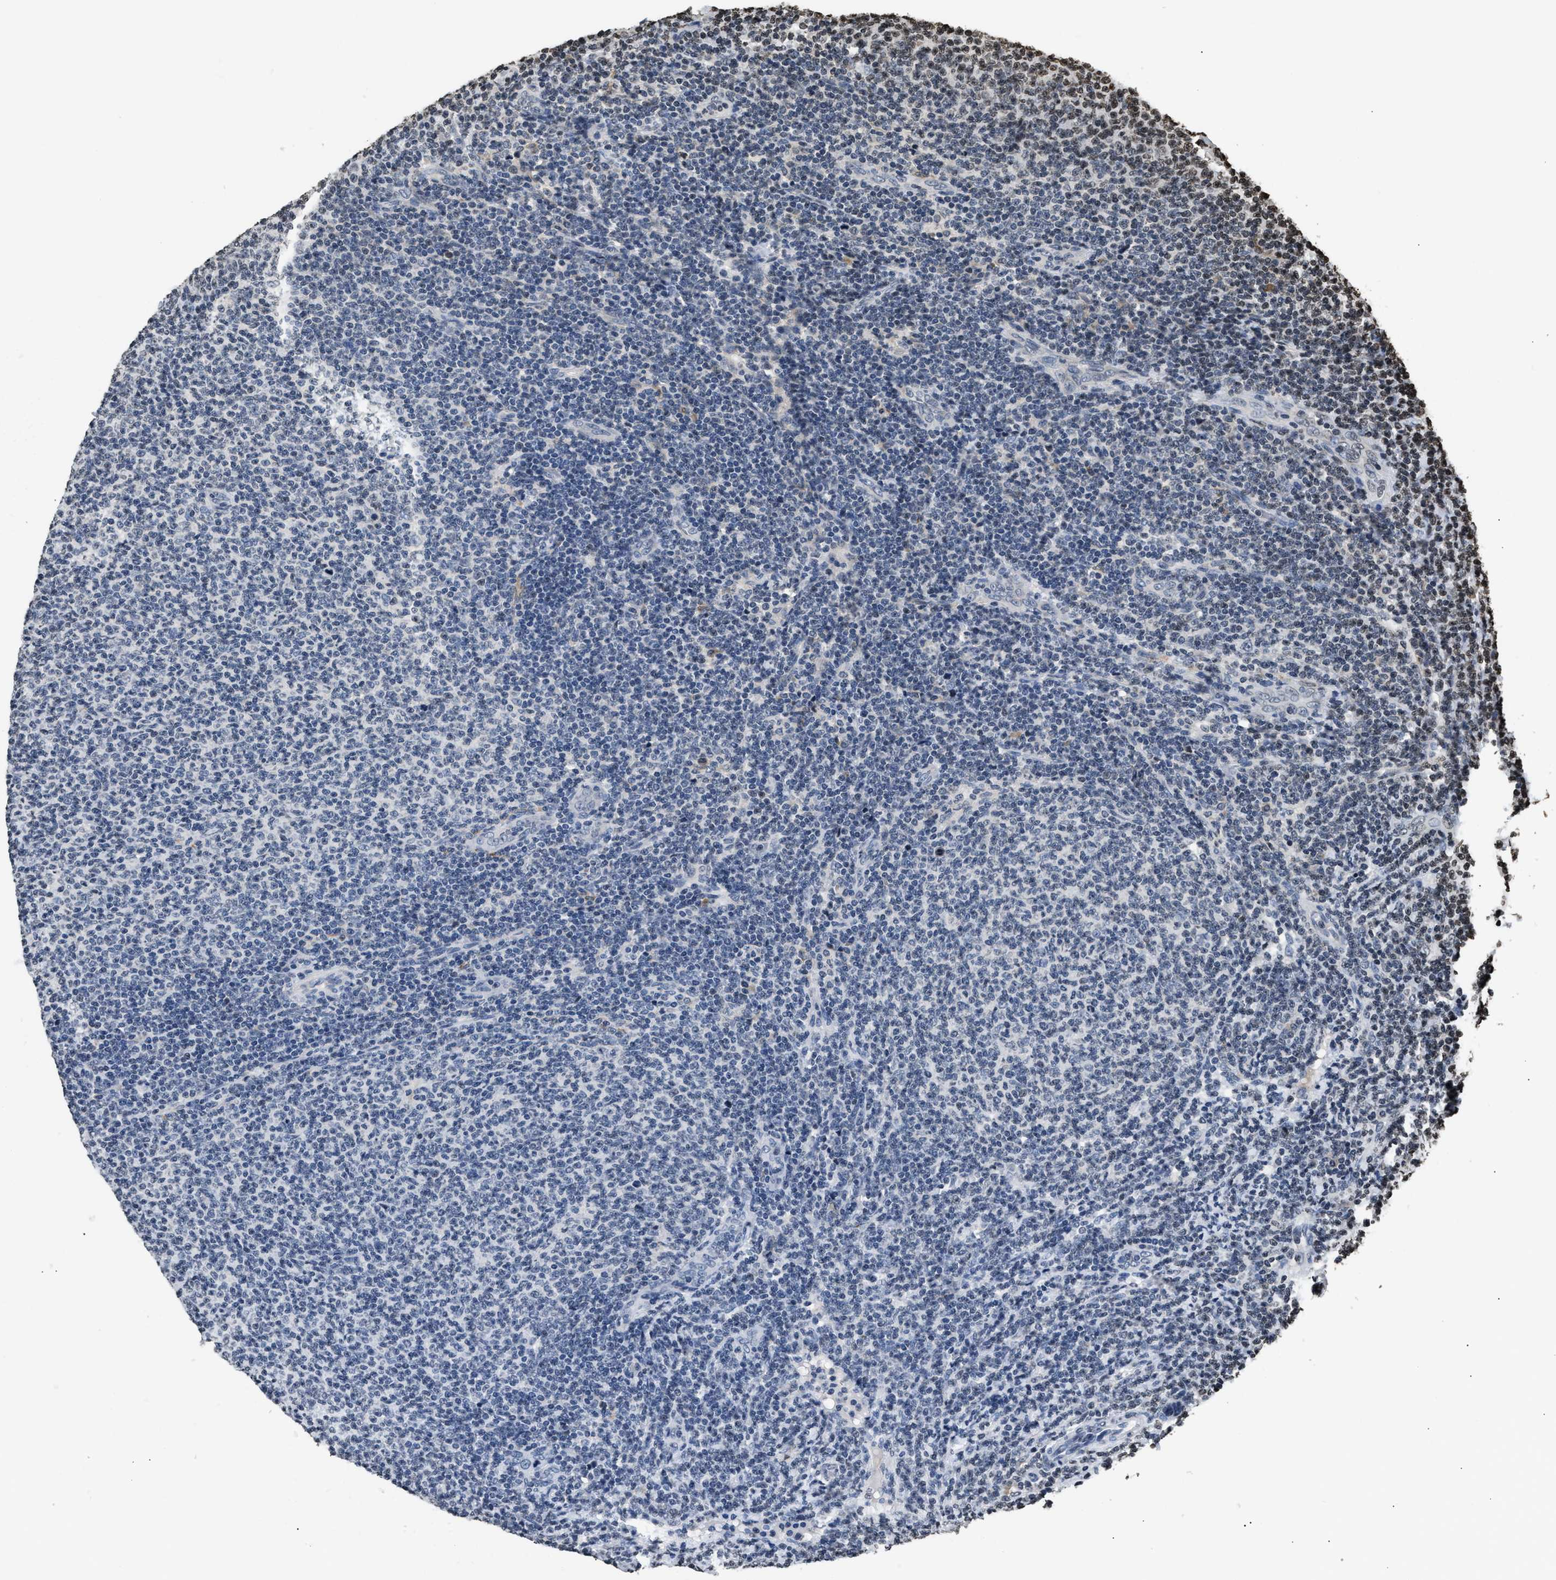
{"staining": {"intensity": "negative", "quantity": "none", "location": "none"}, "tissue": "lymphoma", "cell_type": "Tumor cells", "image_type": "cancer", "snomed": [{"axis": "morphology", "description": "Malignant lymphoma, non-Hodgkin's type, Low grade"}, {"axis": "topography", "description": "Lymph node"}], "caption": "High magnification brightfield microscopy of lymphoma stained with DAB (3,3'-diaminobenzidine) (brown) and counterstained with hematoxylin (blue): tumor cells show no significant positivity. (DAB (3,3'-diaminobenzidine) immunohistochemistry, high magnification).", "gene": "DNASE1L3", "patient": {"sex": "male", "age": 66}}